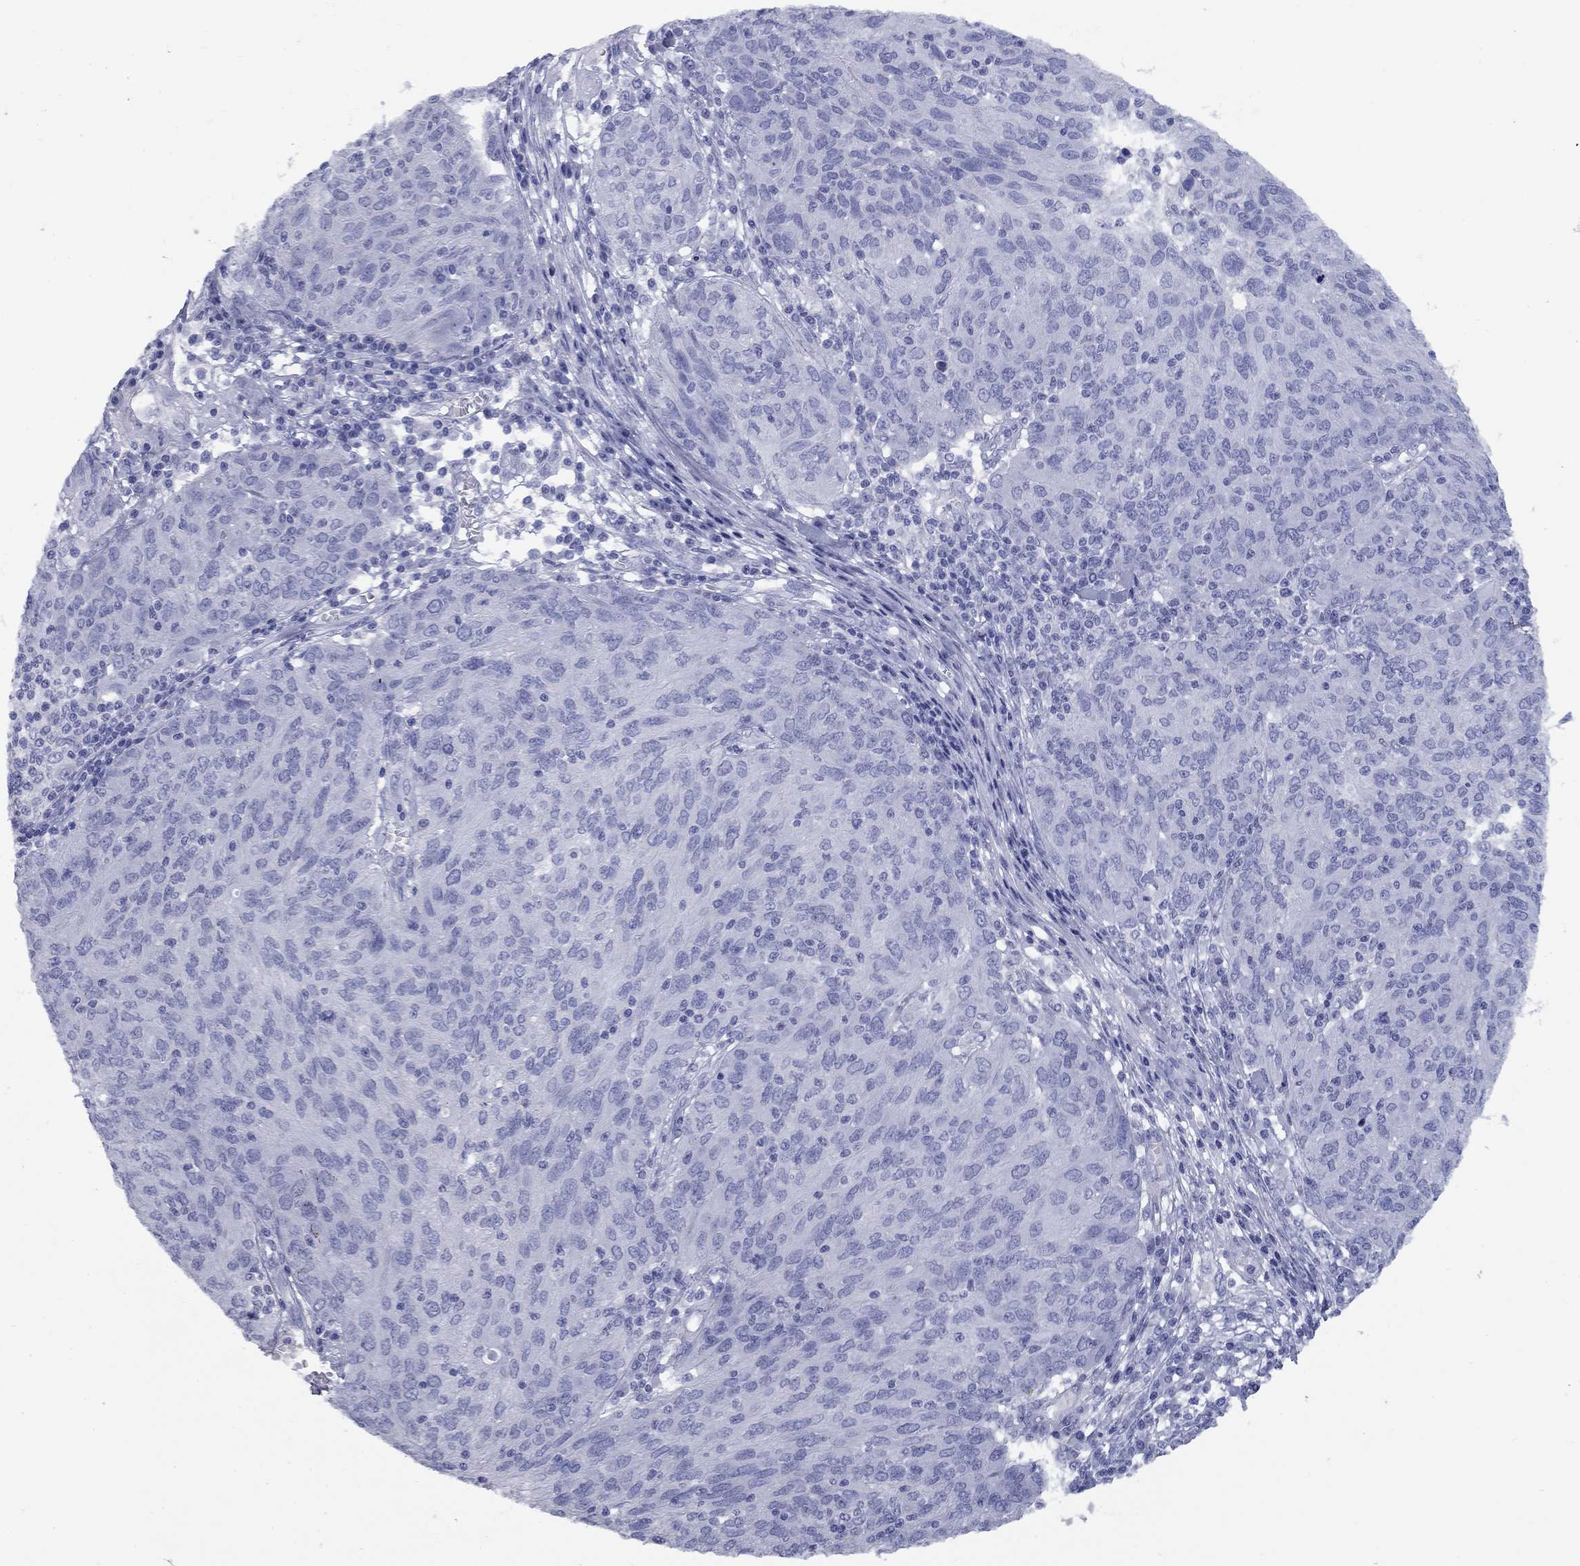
{"staining": {"intensity": "negative", "quantity": "none", "location": "none"}, "tissue": "ovarian cancer", "cell_type": "Tumor cells", "image_type": "cancer", "snomed": [{"axis": "morphology", "description": "Carcinoma, endometroid"}, {"axis": "topography", "description": "Ovary"}], "caption": "Immunohistochemistry (IHC) of ovarian cancer exhibits no expression in tumor cells. (DAB (3,3'-diaminobenzidine) IHC visualized using brightfield microscopy, high magnification).", "gene": "NPPA", "patient": {"sex": "female", "age": 50}}